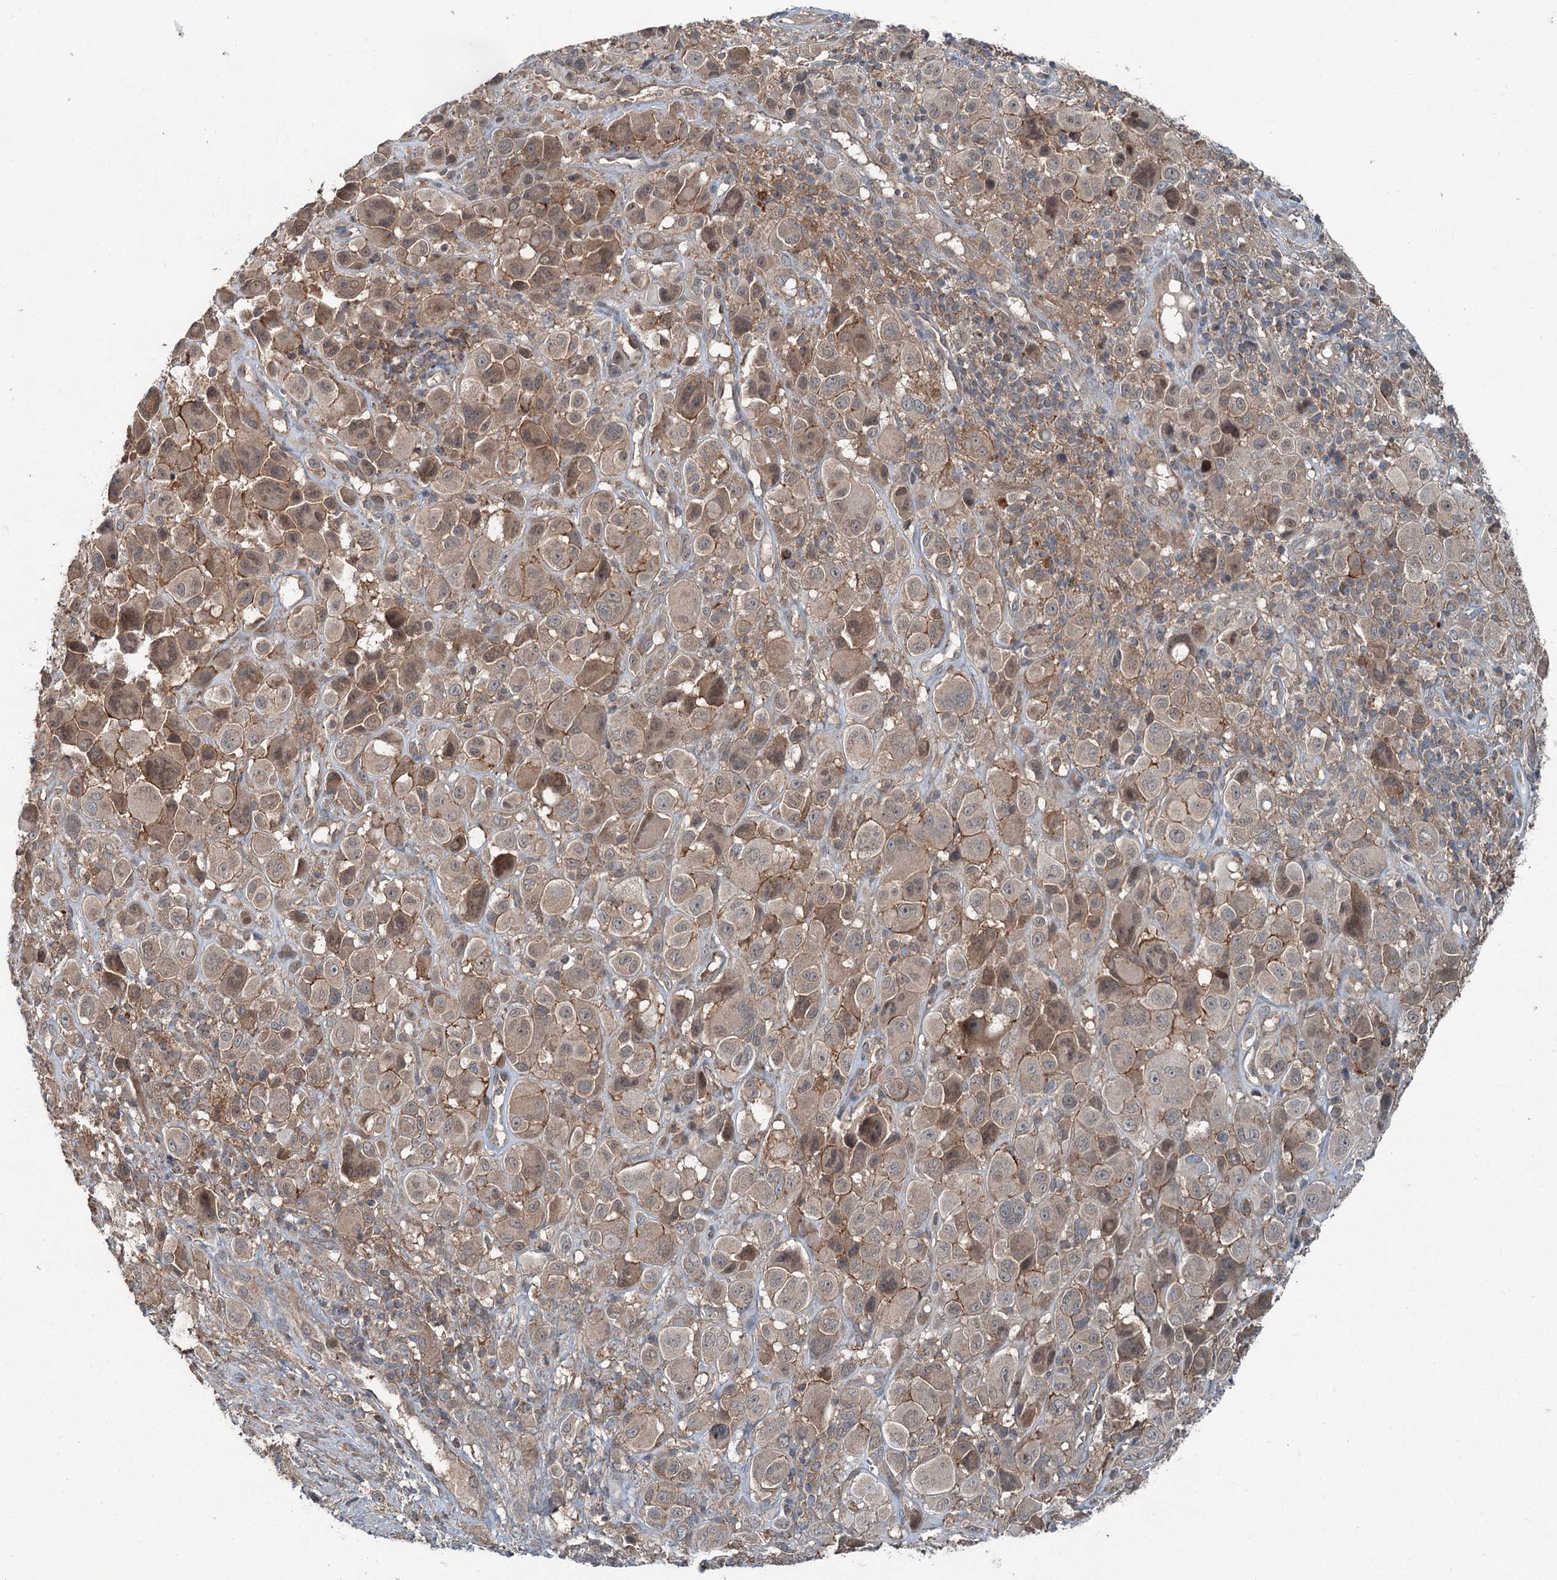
{"staining": {"intensity": "moderate", "quantity": "25%-75%", "location": "cytoplasmic/membranous,nuclear"}, "tissue": "melanoma", "cell_type": "Tumor cells", "image_type": "cancer", "snomed": [{"axis": "morphology", "description": "Malignant melanoma, NOS"}, {"axis": "topography", "description": "Skin of trunk"}], "caption": "DAB immunohistochemical staining of melanoma displays moderate cytoplasmic/membranous and nuclear protein positivity in about 25%-75% of tumor cells.", "gene": "SKIC3", "patient": {"sex": "male", "age": 71}}